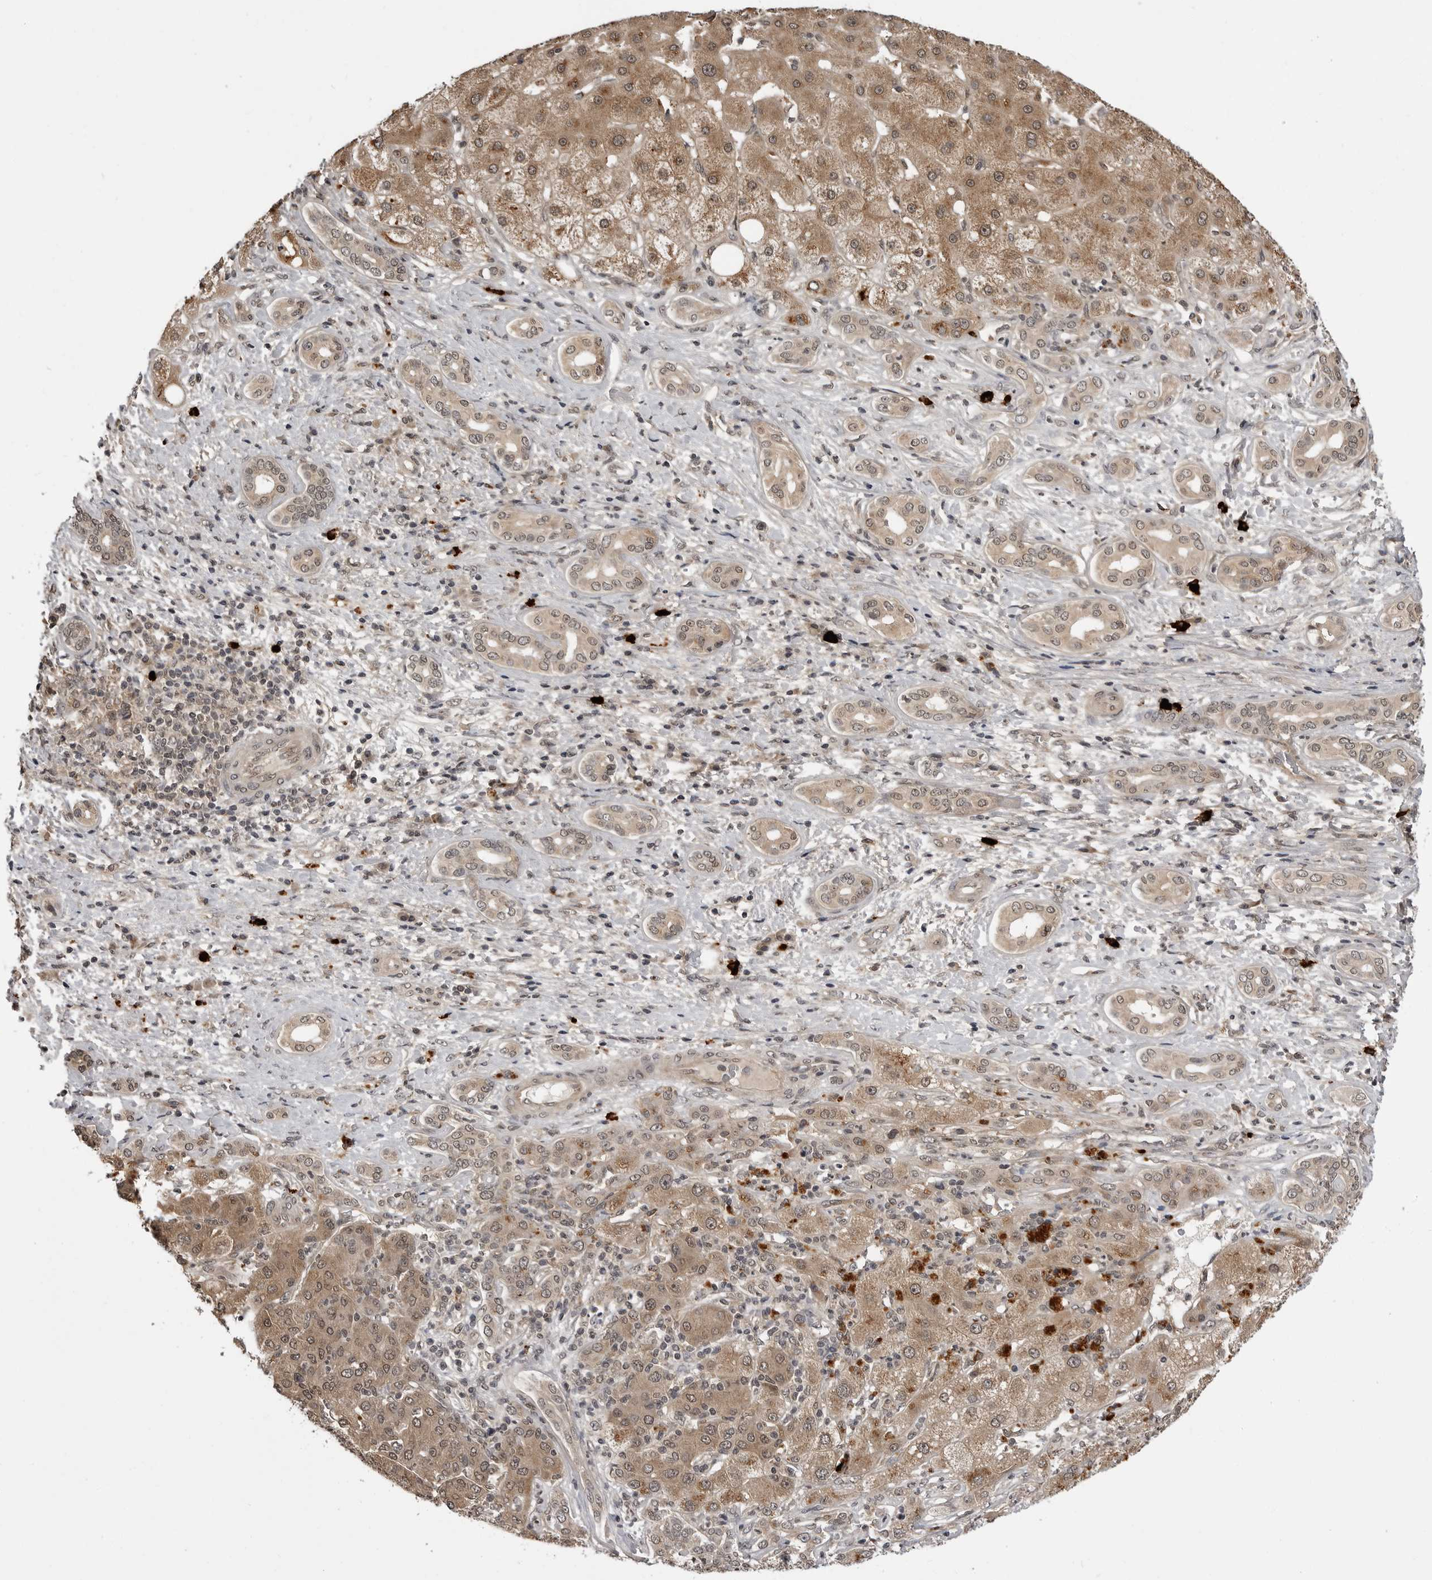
{"staining": {"intensity": "moderate", "quantity": "25%-75%", "location": "cytoplasmic/membranous"}, "tissue": "liver cancer", "cell_type": "Tumor cells", "image_type": "cancer", "snomed": [{"axis": "morphology", "description": "Carcinoma, Hepatocellular, NOS"}, {"axis": "topography", "description": "Liver"}], "caption": "Moderate cytoplasmic/membranous expression for a protein is appreciated in approximately 25%-75% of tumor cells of liver cancer using immunohistochemistry.", "gene": "IL24", "patient": {"sex": "male", "age": 65}}